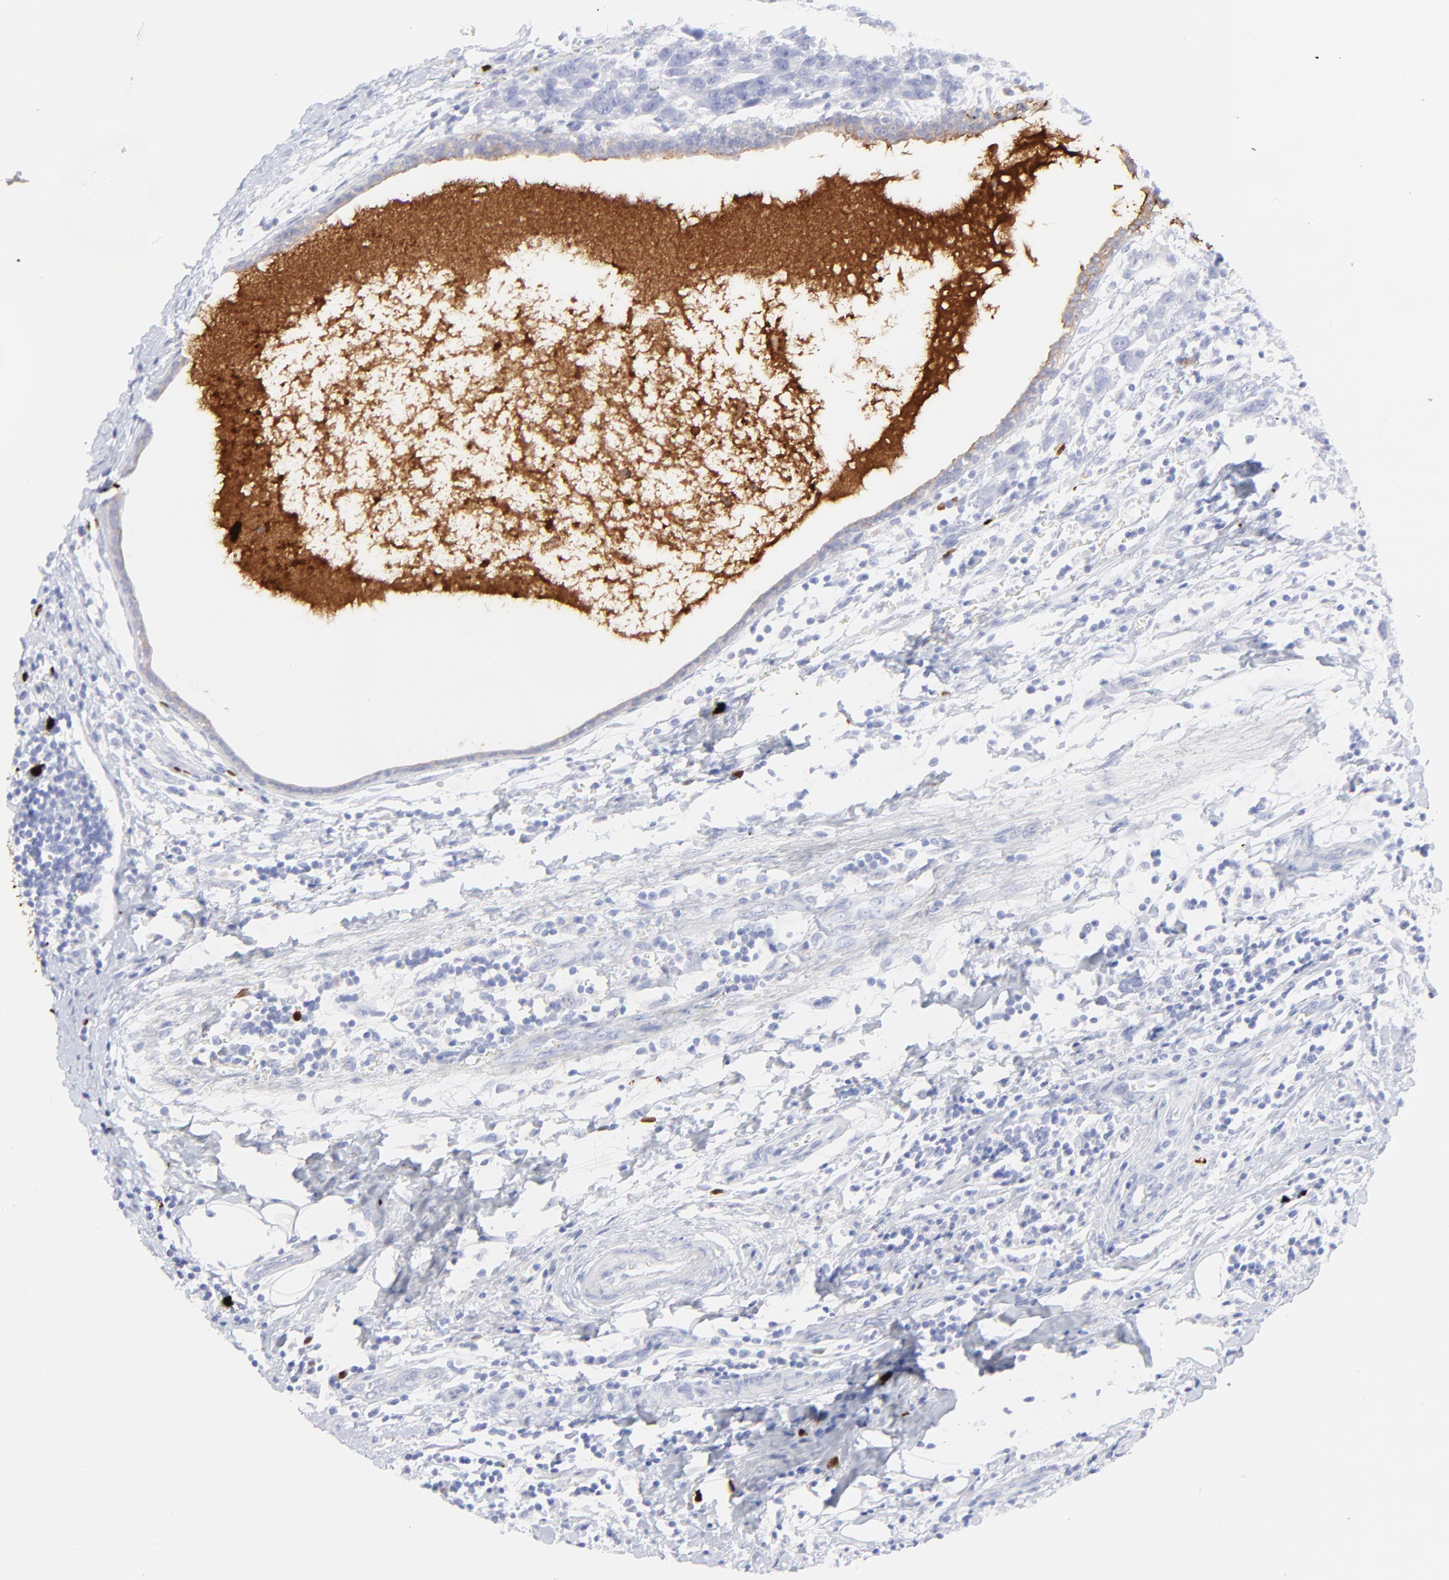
{"staining": {"intensity": "negative", "quantity": "none", "location": "none"}, "tissue": "breast cancer", "cell_type": "Tumor cells", "image_type": "cancer", "snomed": [{"axis": "morphology", "description": "Duct carcinoma"}, {"axis": "topography", "description": "Breast"}], "caption": "High magnification brightfield microscopy of breast cancer (infiltrating ductal carcinoma) stained with DAB (3,3'-diaminobenzidine) (brown) and counterstained with hematoxylin (blue): tumor cells show no significant expression.", "gene": "S100A12", "patient": {"sex": "female", "age": 50}}